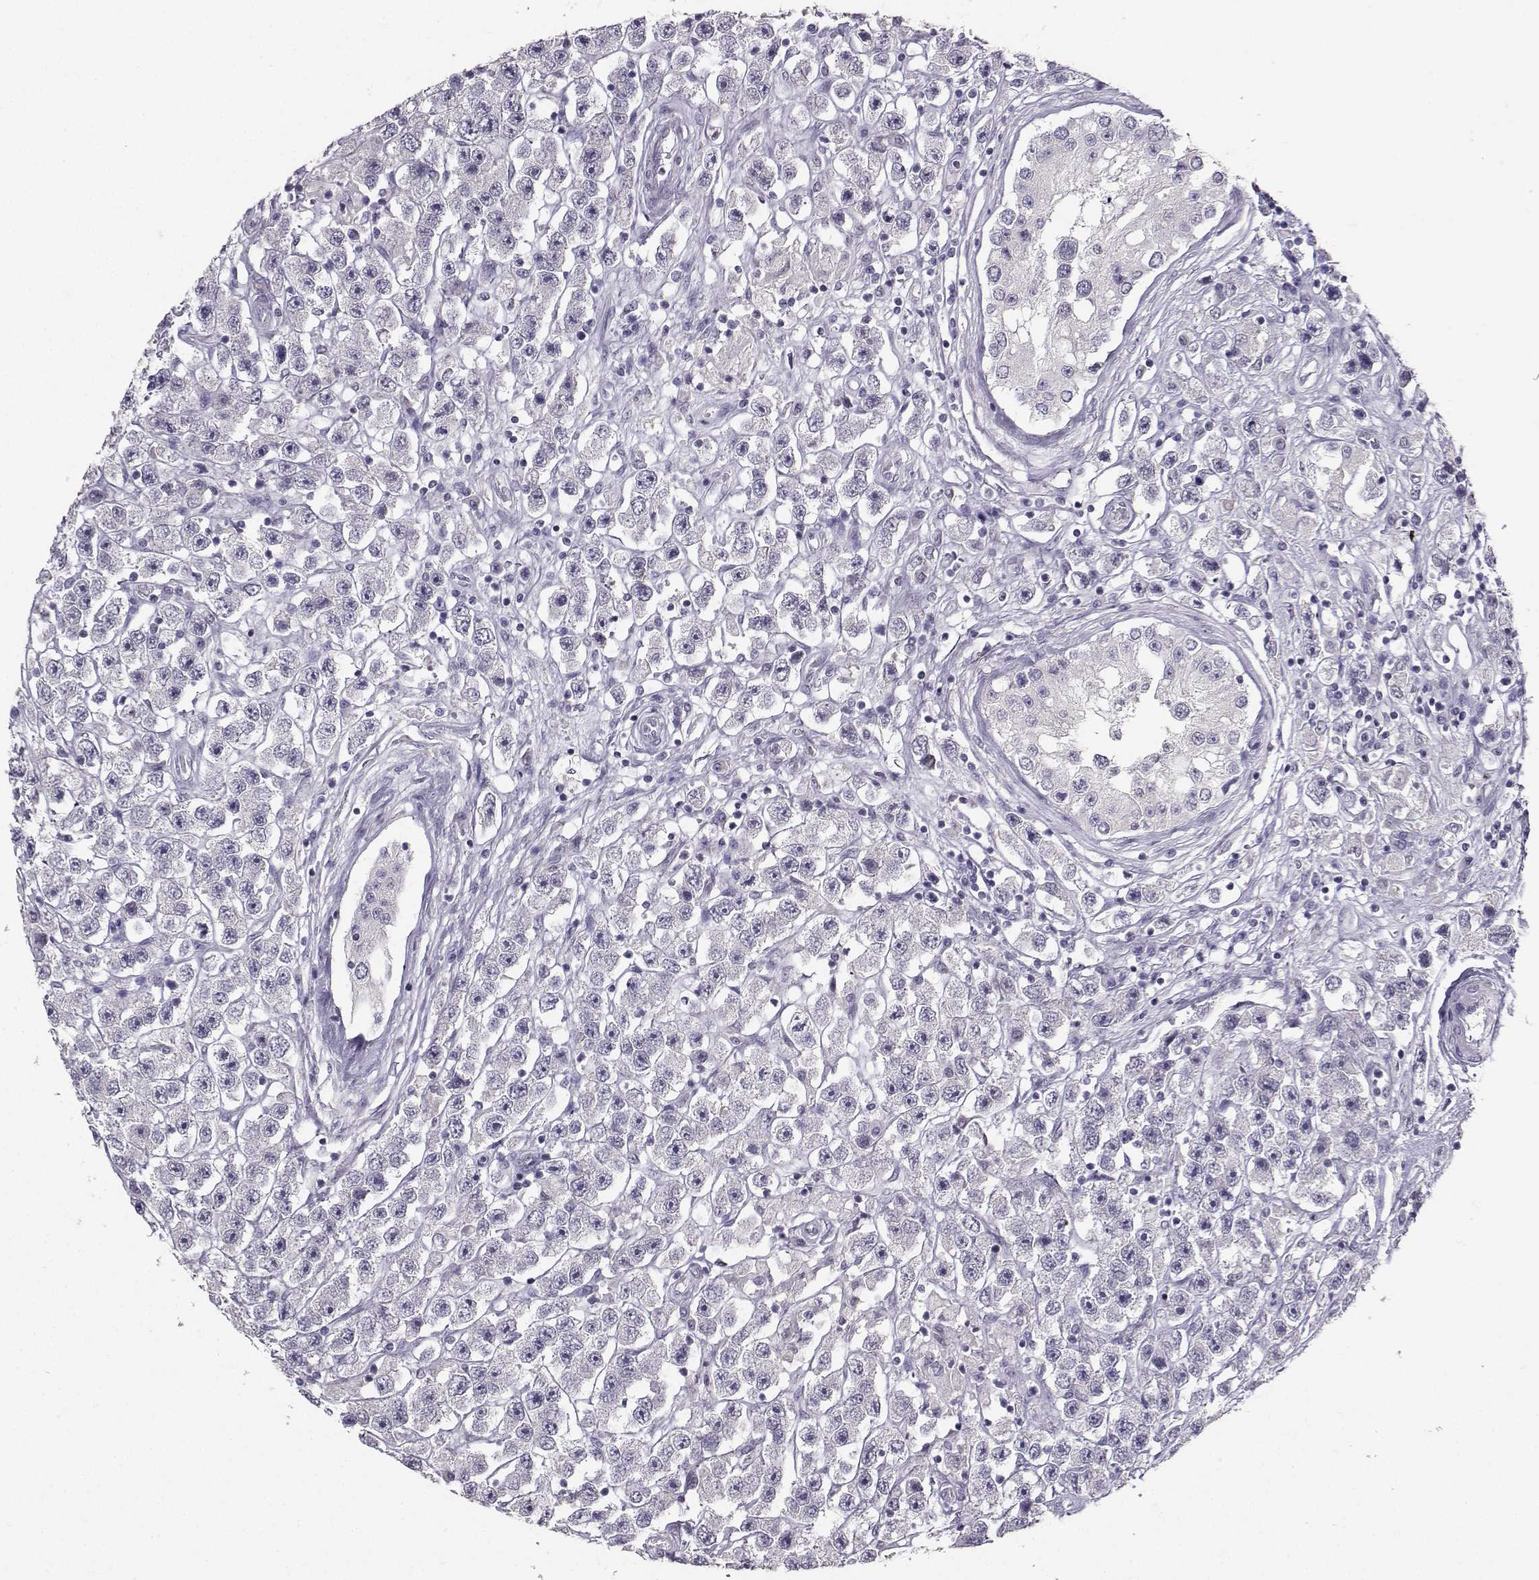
{"staining": {"intensity": "negative", "quantity": "none", "location": "none"}, "tissue": "testis cancer", "cell_type": "Tumor cells", "image_type": "cancer", "snomed": [{"axis": "morphology", "description": "Seminoma, NOS"}, {"axis": "topography", "description": "Testis"}], "caption": "Immunohistochemistry (IHC) histopathology image of seminoma (testis) stained for a protein (brown), which displays no positivity in tumor cells. (Stains: DAB immunohistochemistry (IHC) with hematoxylin counter stain, Microscopy: brightfield microscopy at high magnification).", "gene": "PKP2", "patient": {"sex": "male", "age": 45}}